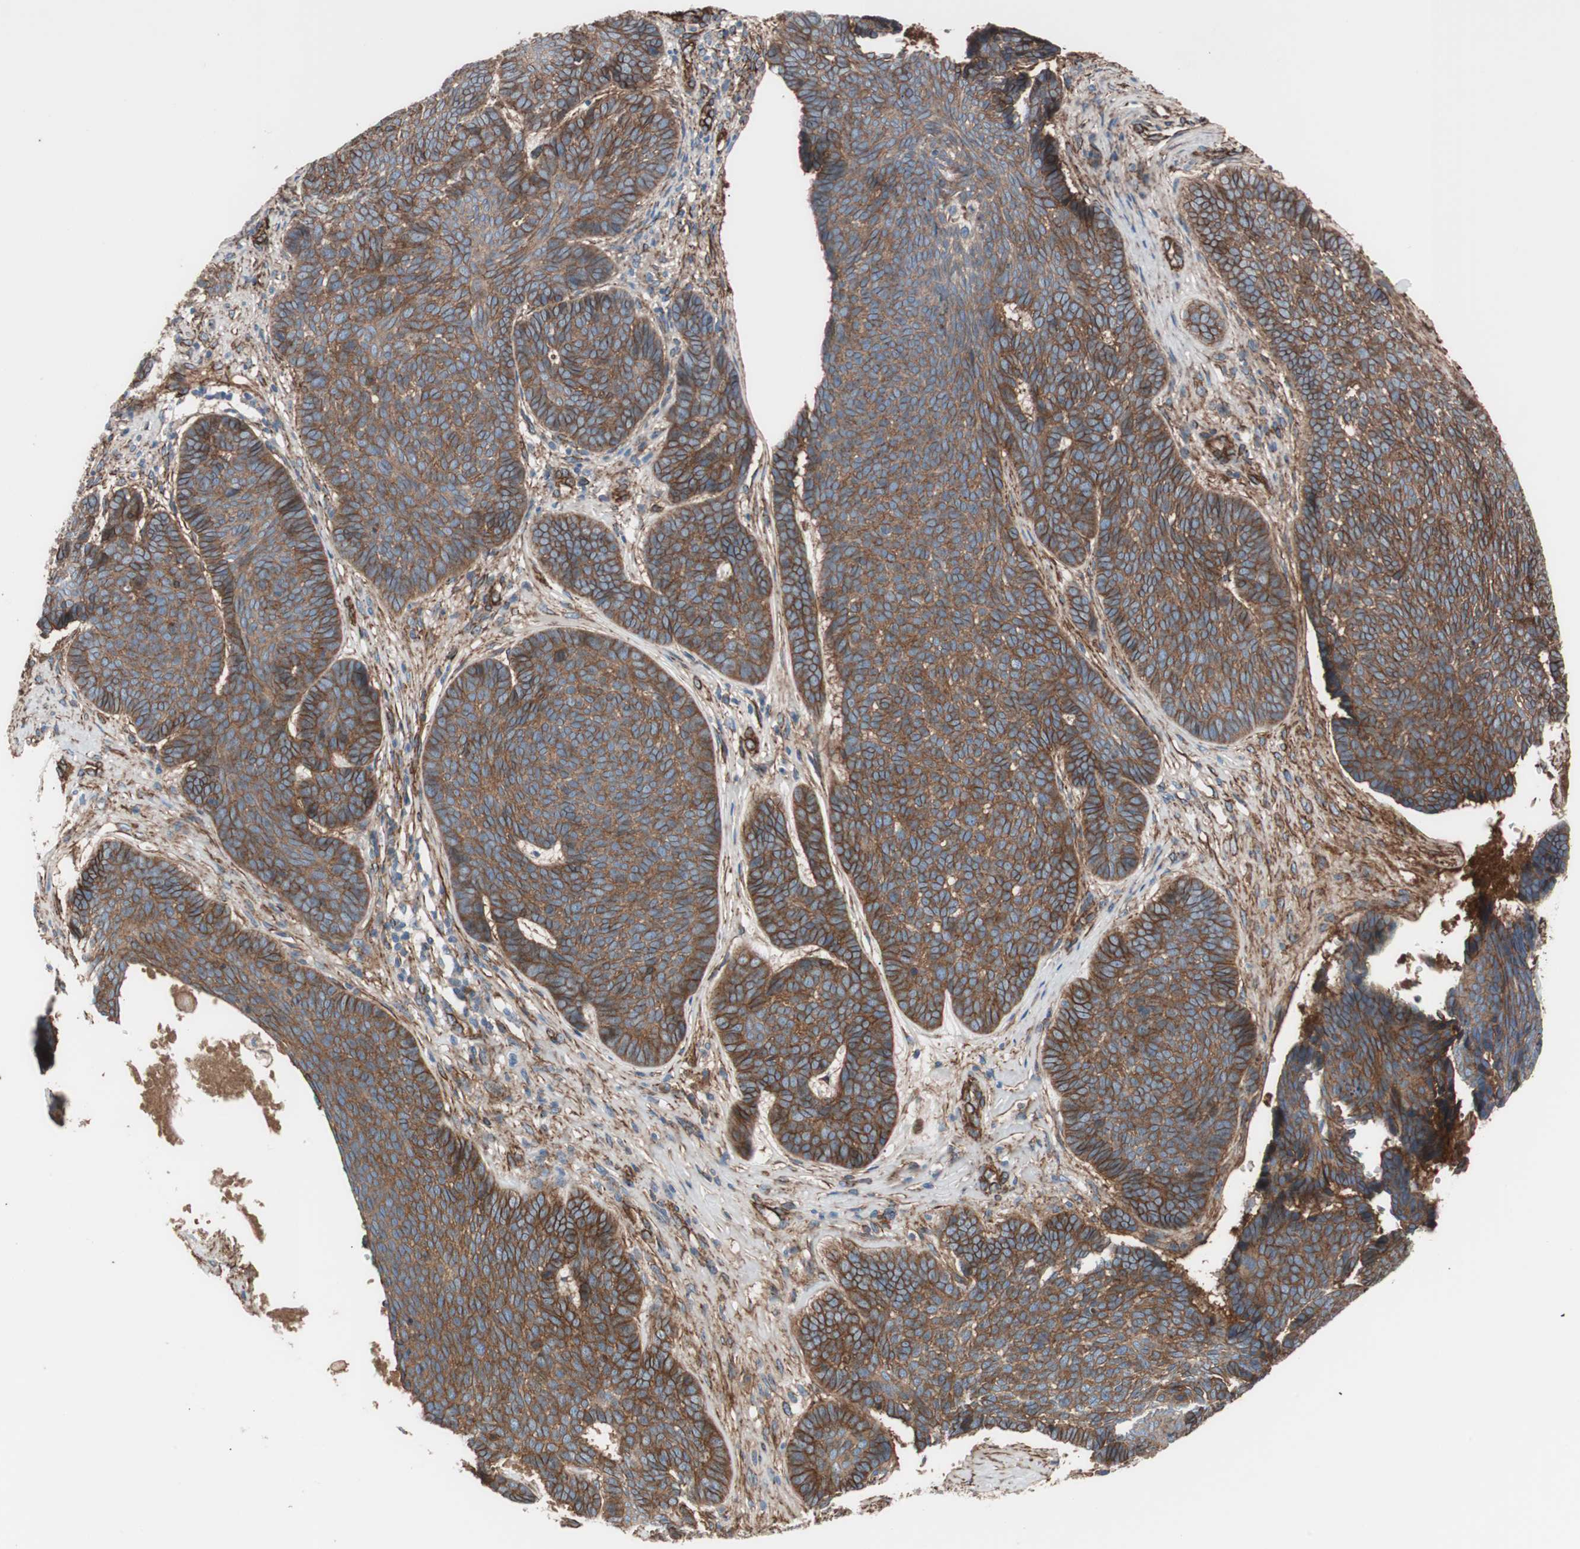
{"staining": {"intensity": "moderate", "quantity": ">75%", "location": "cytoplasmic/membranous"}, "tissue": "skin cancer", "cell_type": "Tumor cells", "image_type": "cancer", "snomed": [{"axis": "morphology", "description": "Basal cell carcinoma"}, {"axis": "topography", "description": "Skin"}], "caption": "Immunohistochemistry image of neoplastic tissue: human skin basal cell carcinoma stained using immunohistochemistry displays medium levels of moderate protein expression localized specifically in the cytoplasmic/membranous of tumor cells, appearing as a cytoplasmic/membranous brown color.", "gene": "SPINT1", "patient": {"sex": "male", "age": 84}}